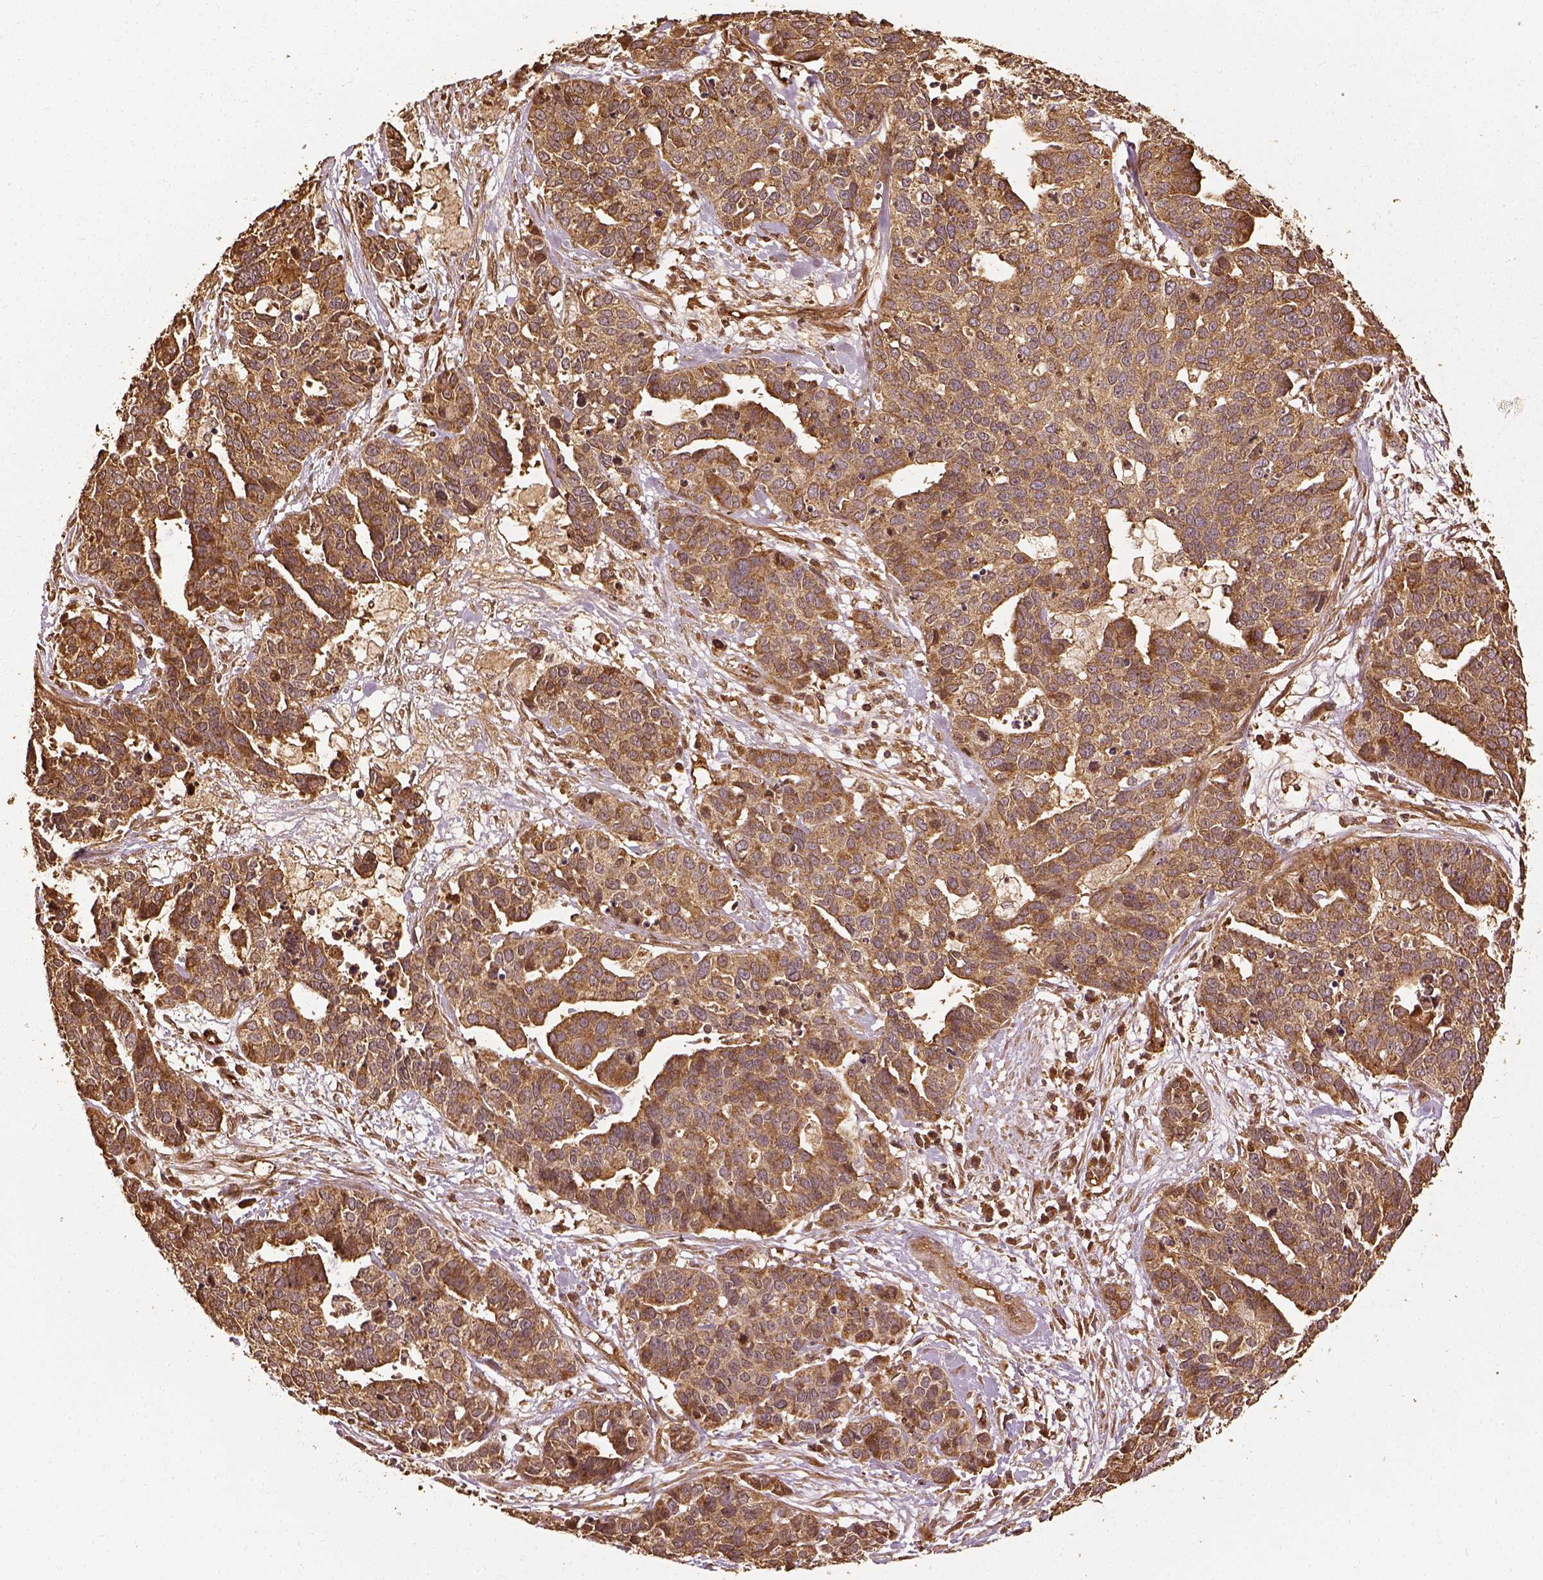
{"staining": {"intensity": "moderate", "quantity": ">75%", "location": "cytoplasmic/membranous"}, "tissue": "ovarian cancer", "cell_type": "Tumor cells", "image_type": "cancer", "snomed": [{"axis": "morphology", "description": "Carcinoma, endometroid"}, {"axis": "topography", "description": "Ovary"}], "caption": "Protein staining shows moderate cytoplasmic/membranous expression in approximately >75% of tumor cells in endometroid carcinoma (ovarian). (DAB (3,3'-diaminobenzidine) IHC, brown staining for protein, blue staining for nuclei).", "gene": "VEGFA", "patient": {"sex": "female", "age": 65}}